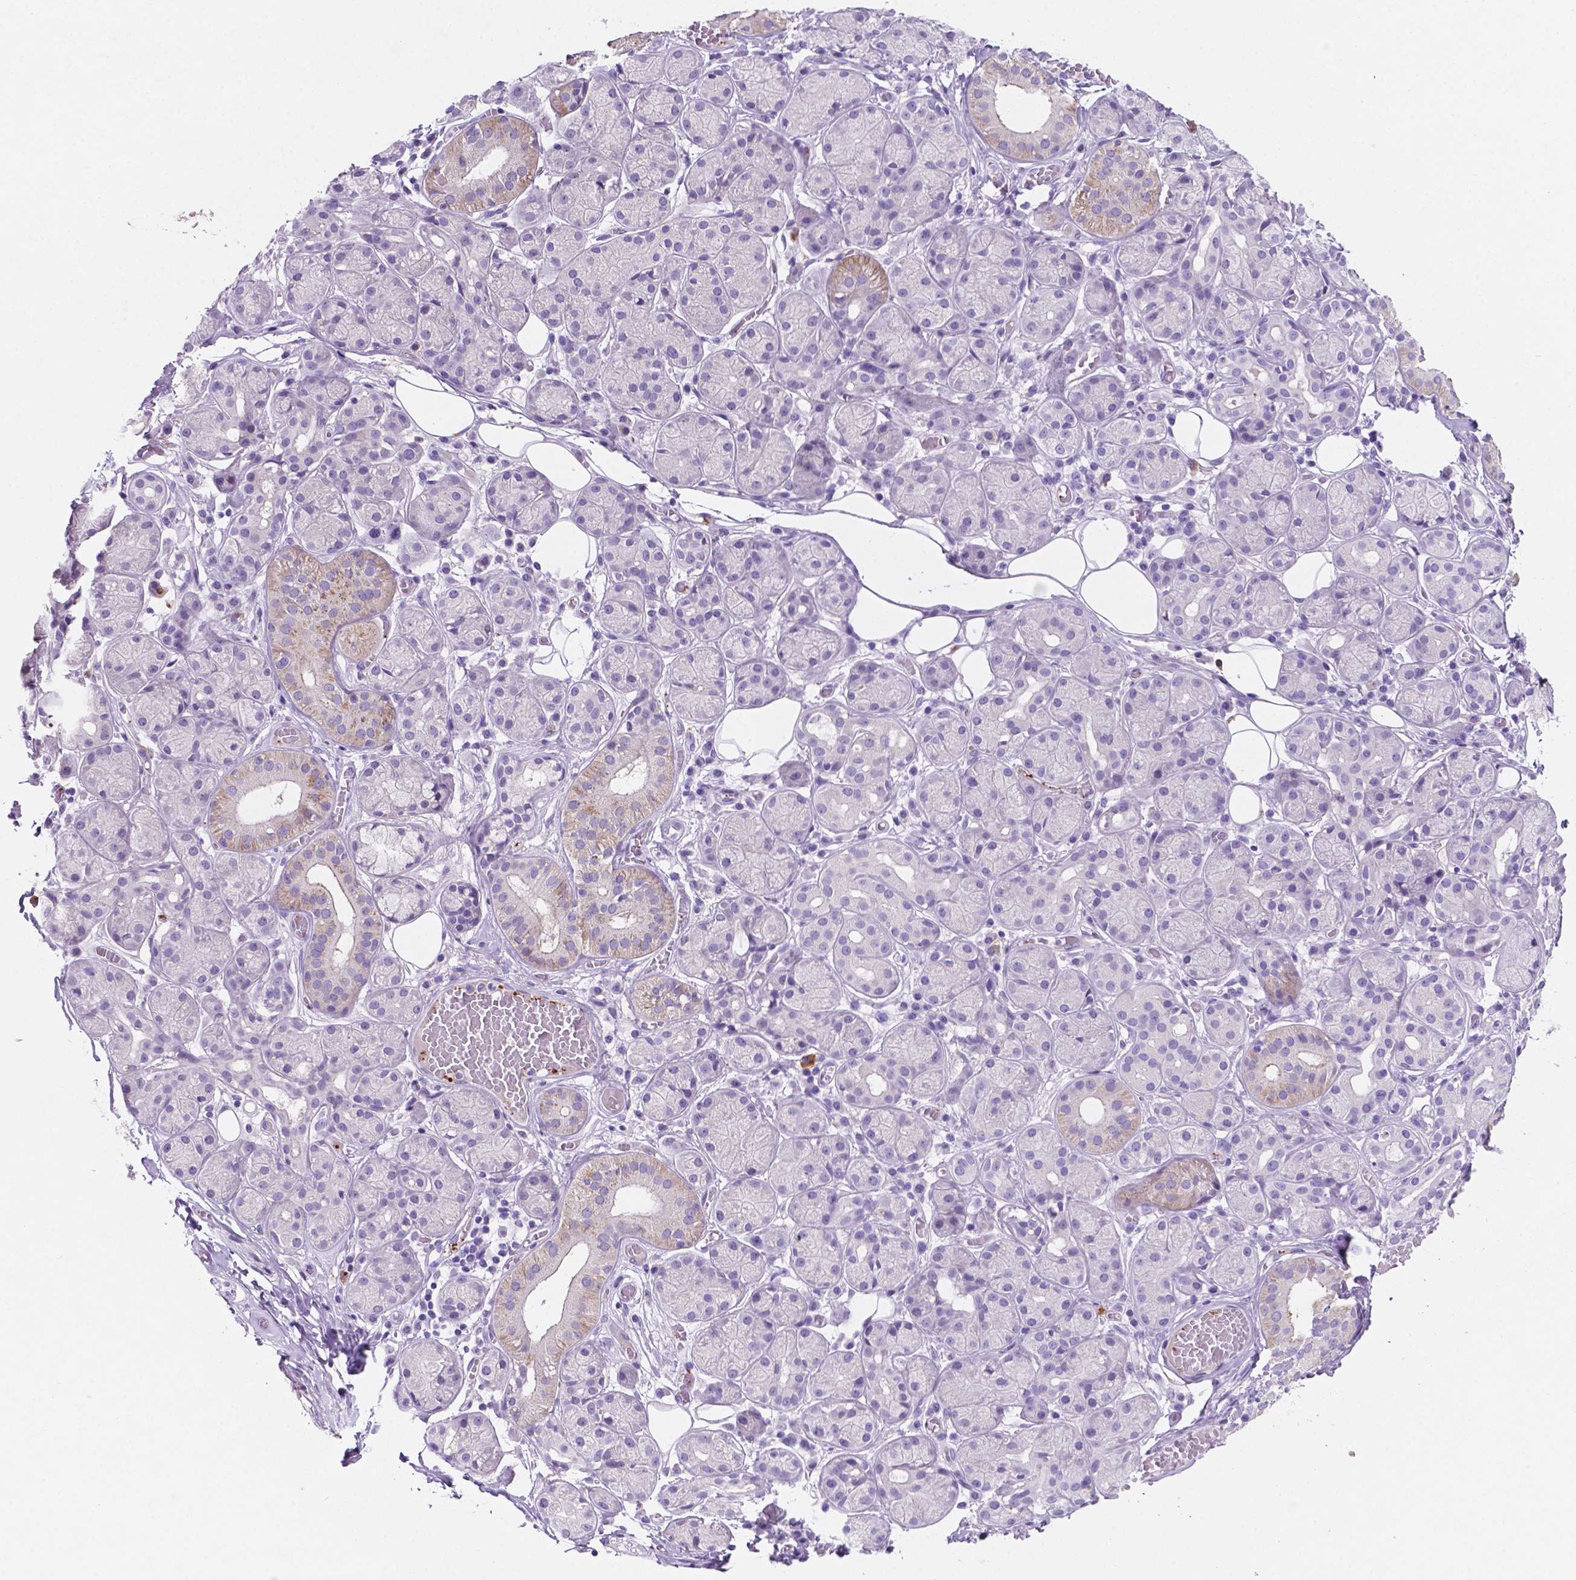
{"staining": {"intensity": "weak", "quantity": "<25%", "location": "cytoplasmic/membranous"}, "tissue": "salivary gland", "cell_type": "Glandular cells", "image_type": "normal", "snomed": [{"axis": "morphology", "description": "Normal tissue, NOS"}, {"axis": "topography", "description": "Salivary gland"}, {"axis": "topography", "description": "Peripheral nerve tissue"}], "caption": "Immunohistochemistry photomicrograph of unremarkable human salivary gland stained for a protein (brown), which exhibits no staining in glandular cells.", "gene": "EBLN2", "patient": {"sex": "male", "age": 71}}